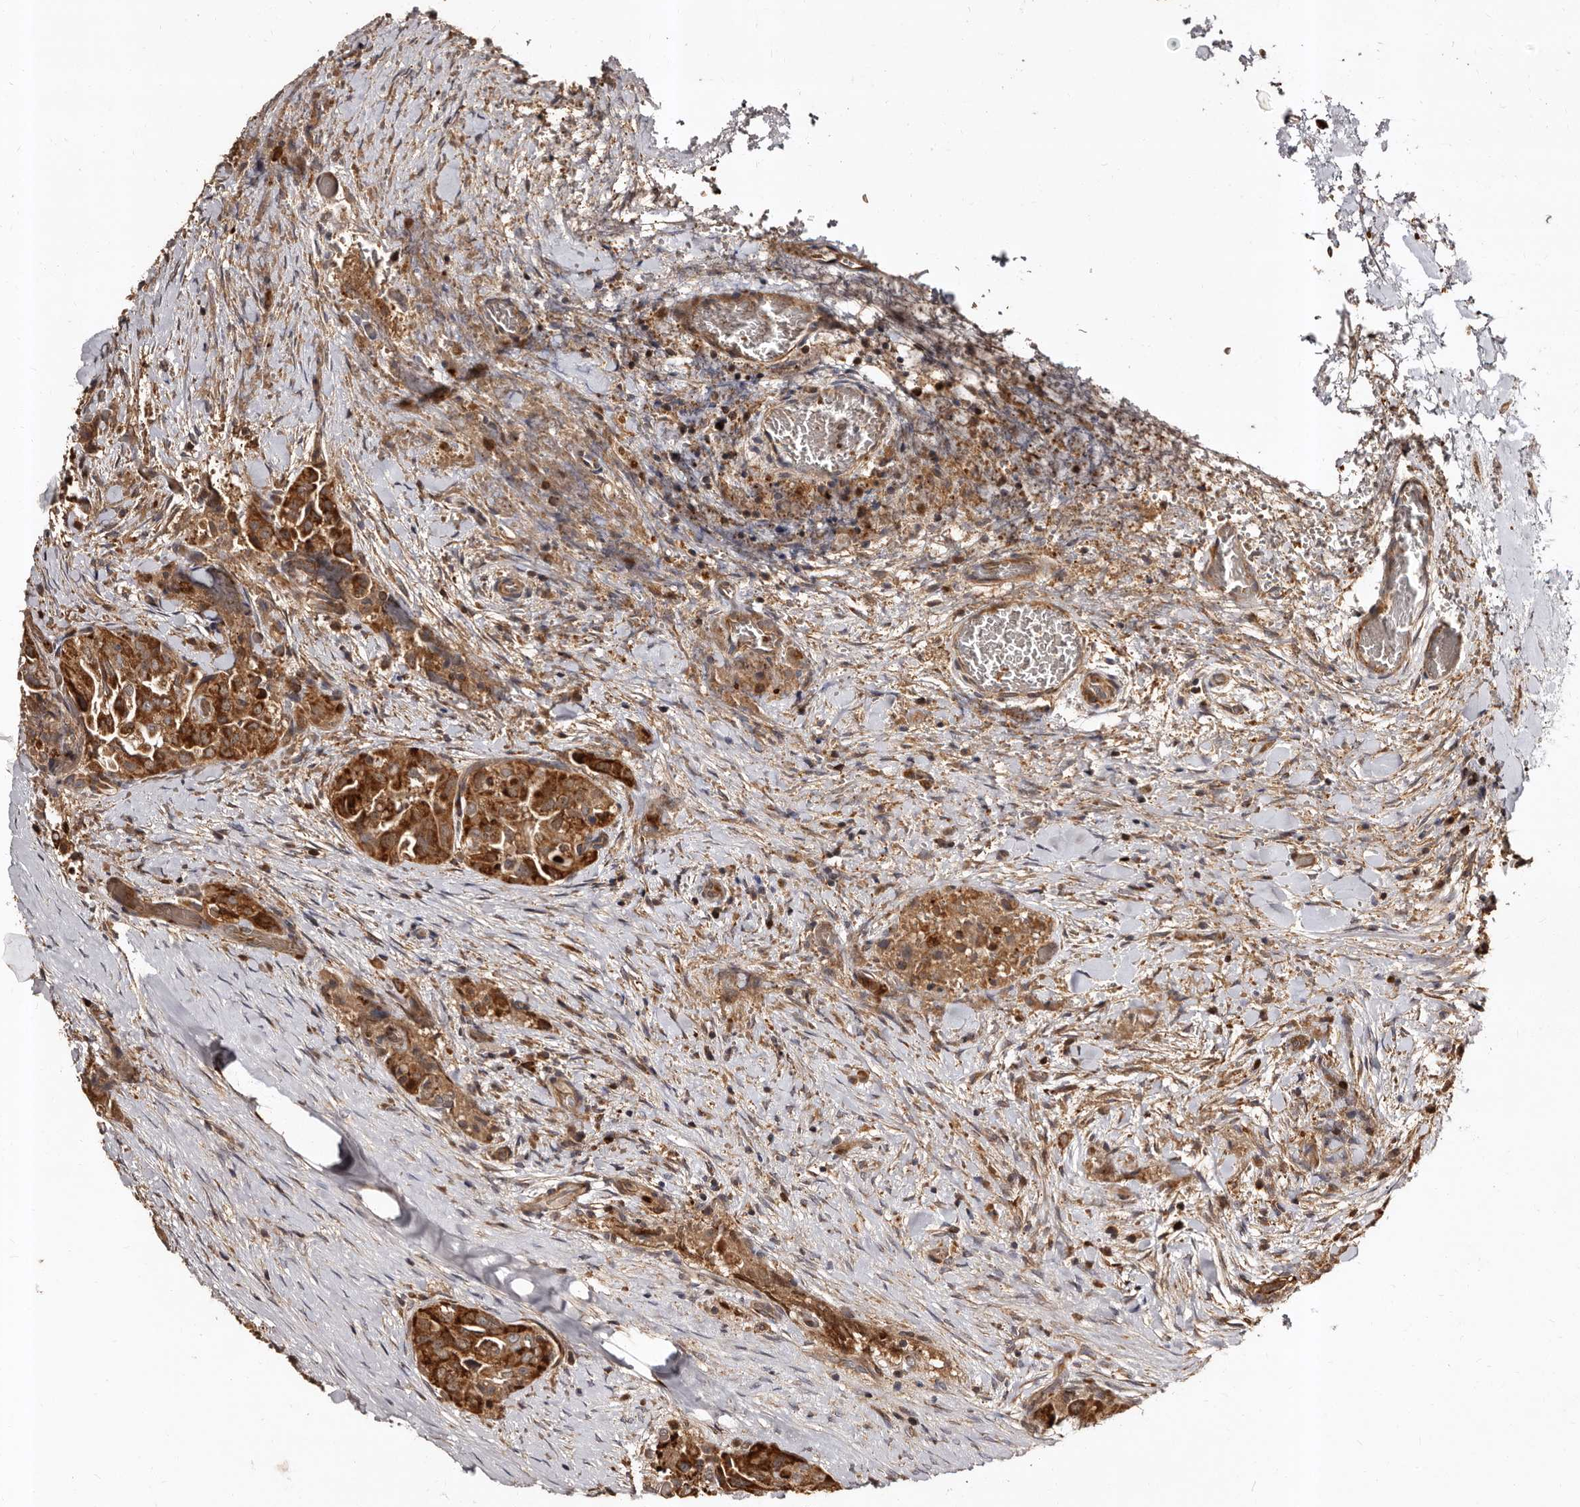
{"staining": {"intensity": "strong", "quantity": ">75%", "location": "cytoplasmic/membranous"}, "tissue": "thyroid cancer", "cell_type": "Tumor cells", "image_type": "cancer", "snomed": [{"axis": "morphology", "description": "Papillary adenocarcinoma, NOS"}, {"axis": "topography", "description": "Thyroid gland"}], "caption": "The micrograph exhibits staining of thyroid papillary adenocarcinoma, revealing strong cytoplasmic/membranous protein positivity (brown color) within tumor cells. (Brightfield microscopy of DAB IHC at high magnification).", "gene": "BAX", "patient": {"sex": "female", "age": 59}}